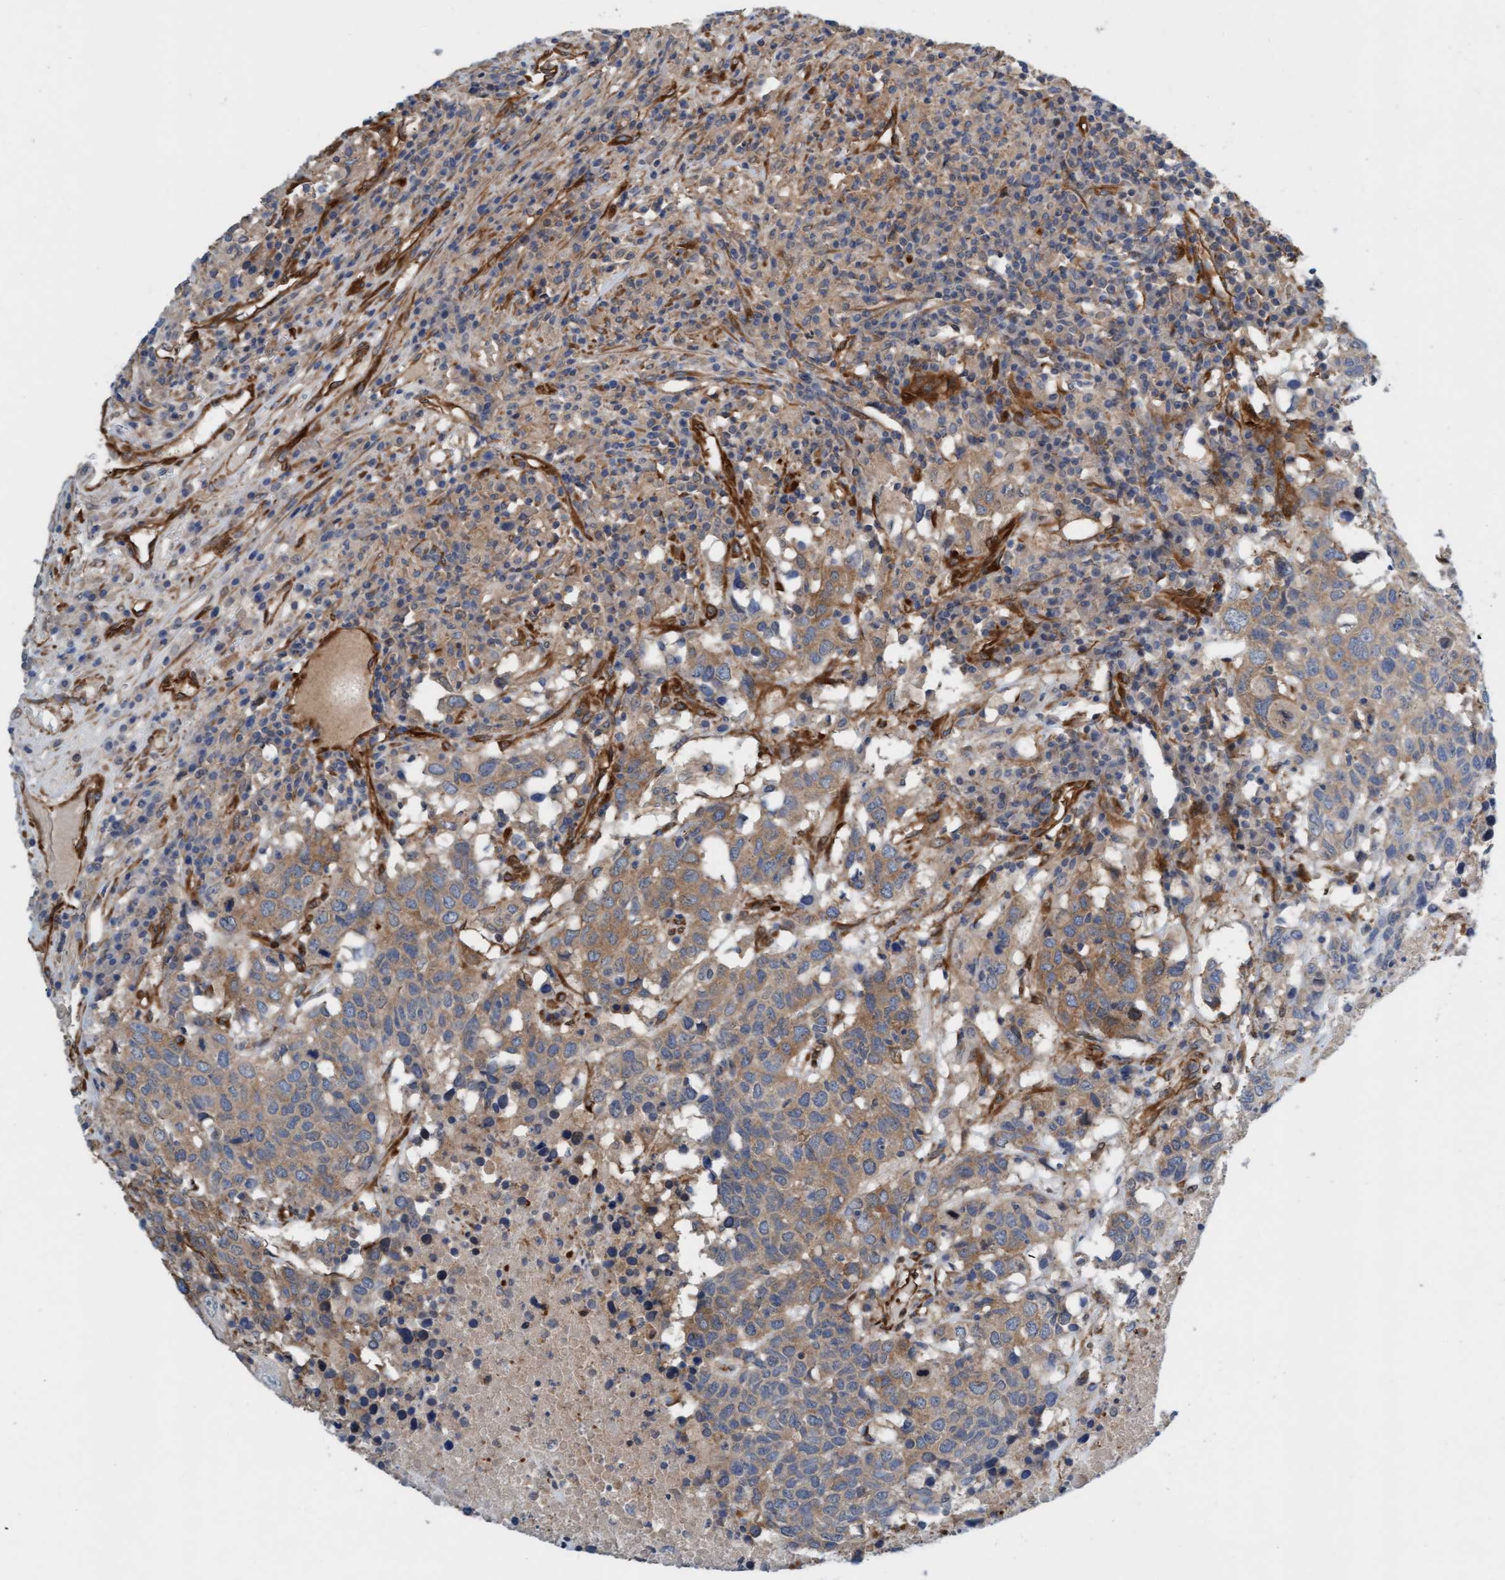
{"staining": {"intensity": "moderate", "quantity": ">75%", "location": "cytoplasmic/membranous"}, "tissue": "head and neck cancer", "cell_type": "Tumor cells", "image_type": "cancer", "snomed": [{"axis": "morphology", "description": "Squamous cell carcinoma, NOS"}, {"axis": "topography", "description": "Head-Neck"}], "caption": "Head and neck cancer (squamous cell carcinoma) was stained to show a protein in brown. There is medium levels of moderate cytoplasmic/membranous expression in about >75% of tumor cells.", "gene": "FMNL3", "patient": {"sex": "male", "age": 66}}